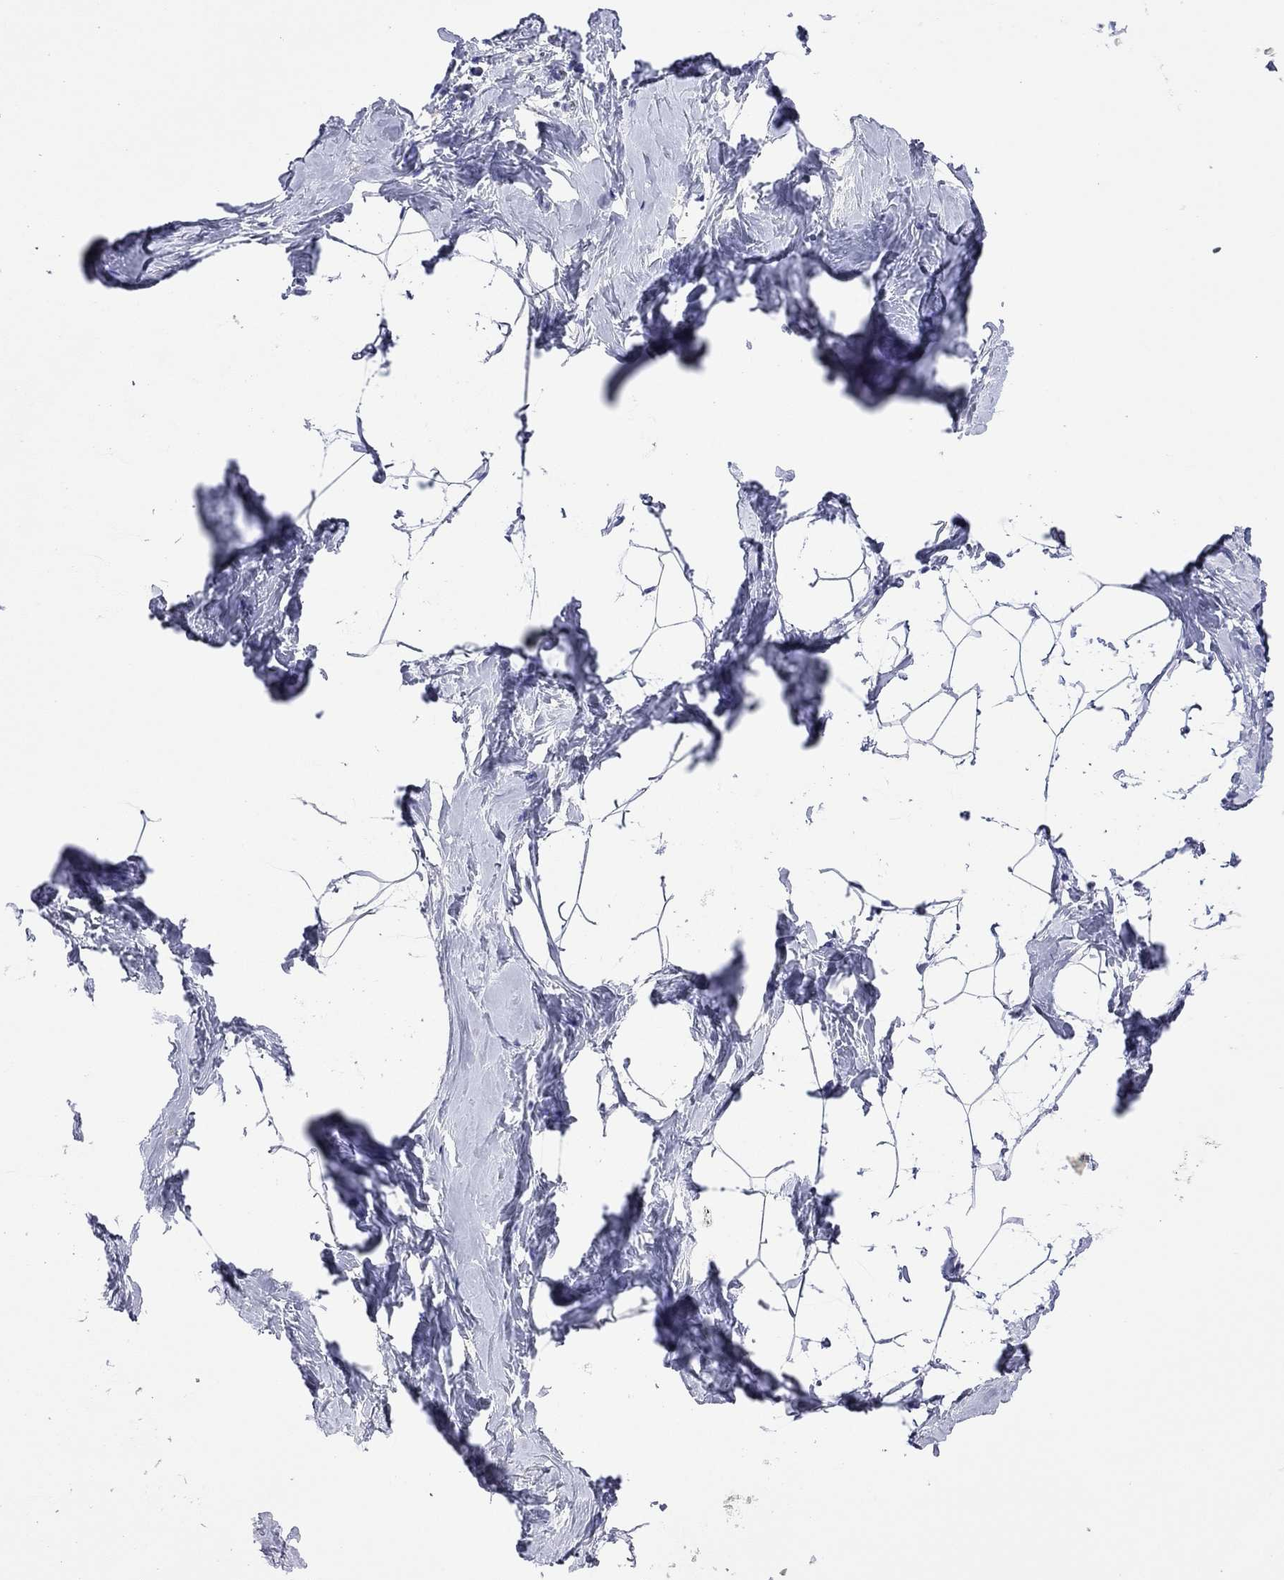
{"staining": {"intensity": "negative", "quantity": "none", "location": "none"}, "tissue": "breast", "cell_type": "Adipocytes", "image_type": "normal", "snomed": [{"axis": "morphology", "description": "Normal tissue, NOS"}, {"axis": "topography", "description": "Breast"}], "caption": "Immunohistochemistry of benign breast demonstrates no positivity in adipocytes.", "gene": "FIGLA", "patient": {"sex": "female", "age": 32}}